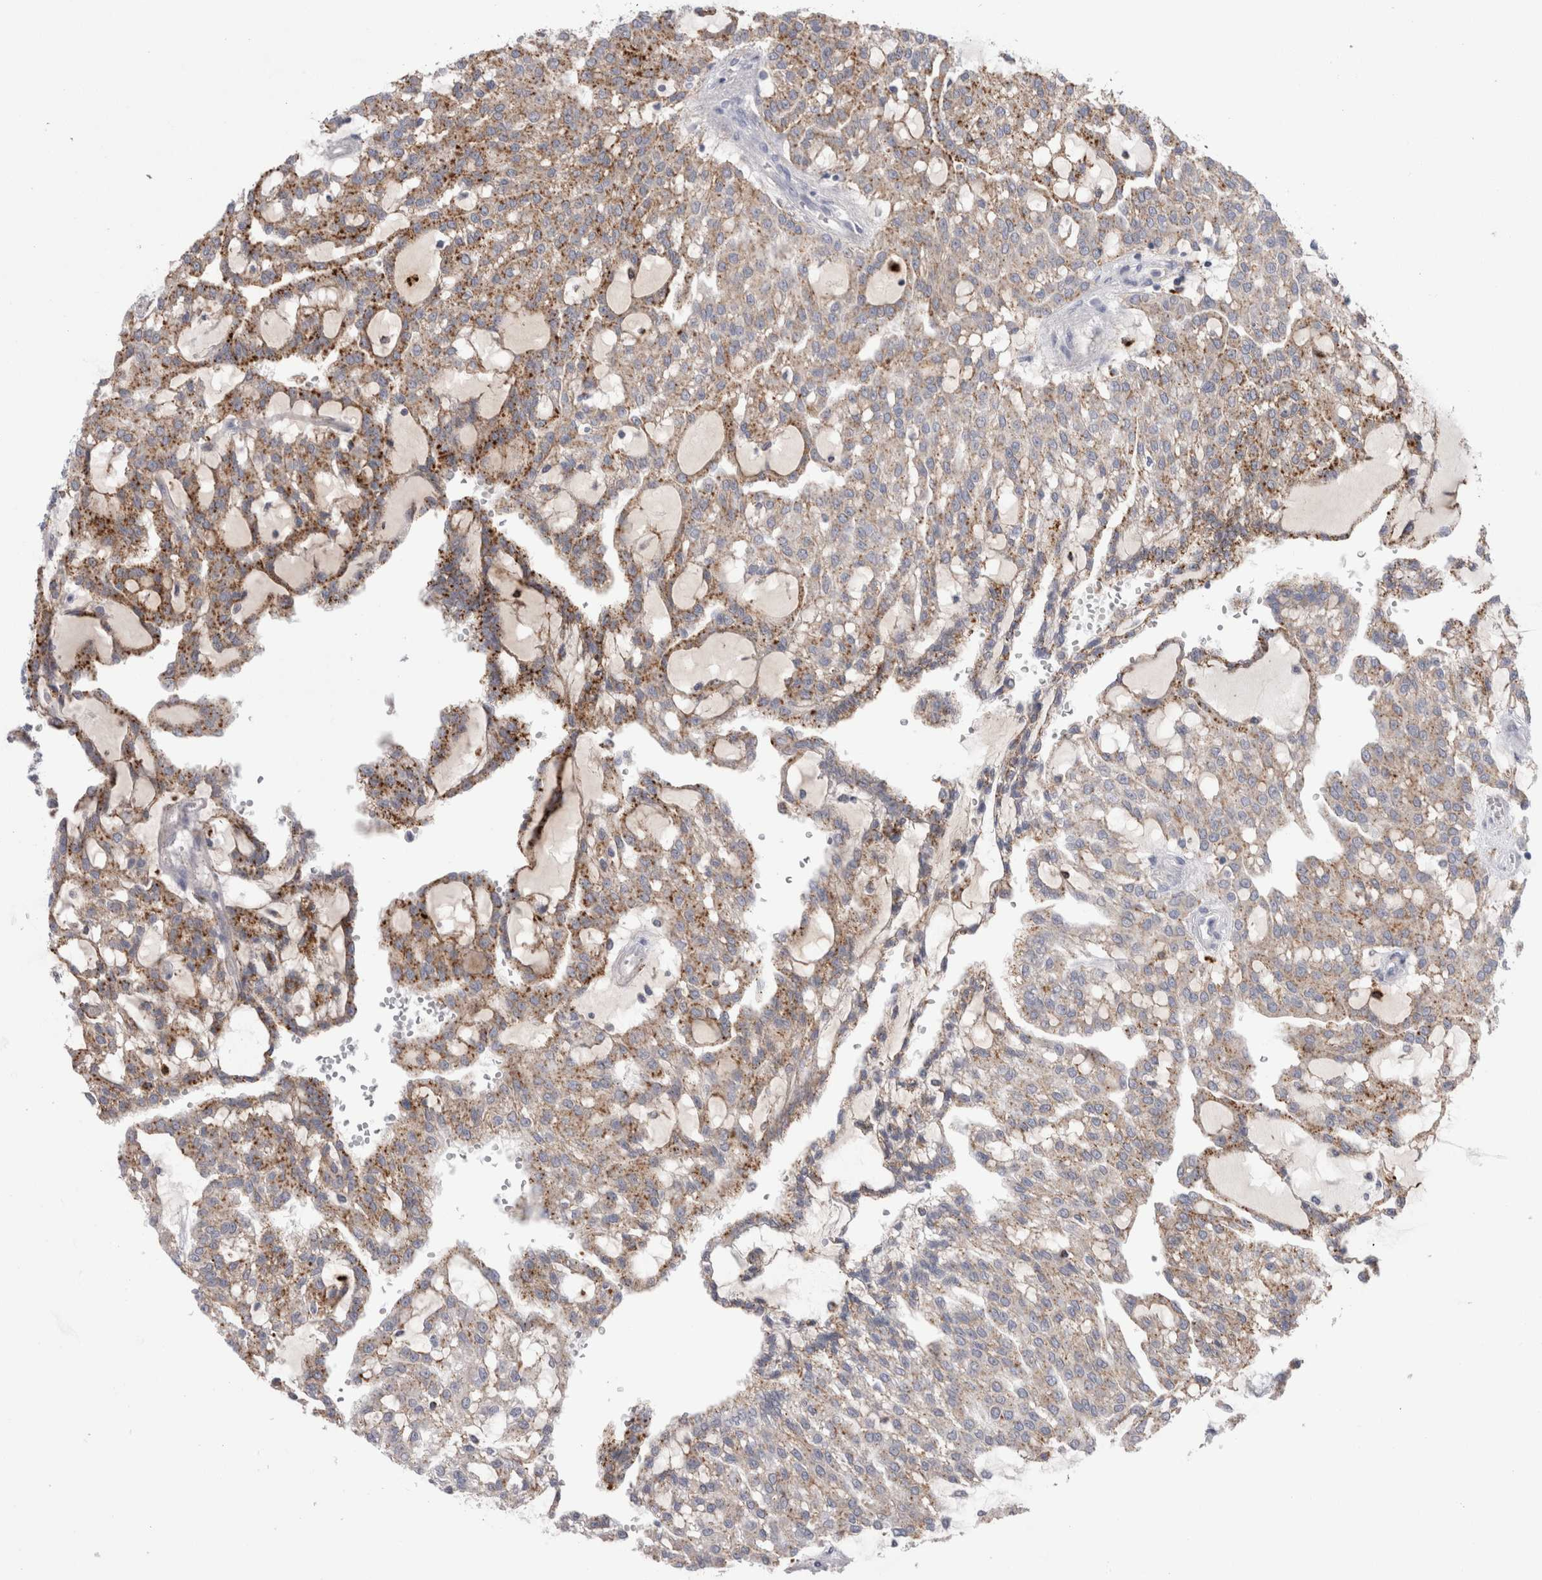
{"staining": {"intensity": "moderate", "quantity": ">75%", "location": "cytoplasmic/membranous"}, "tissue": "renal cancer", "cell_type": "Tumor cells", "image_type": "cancer", "snomed": [{"axis": "morphology", "description": "Adenocarcinoma, NOS"}, {"axis": "topography", "description": "Kidney"}], "caption": "Human adenocarcinoma (renal) stained with a protein marker reveals moderate staining in tumor cells.", "gene": "EPDR1", "patient": {"sex": "male", "age": 63}}